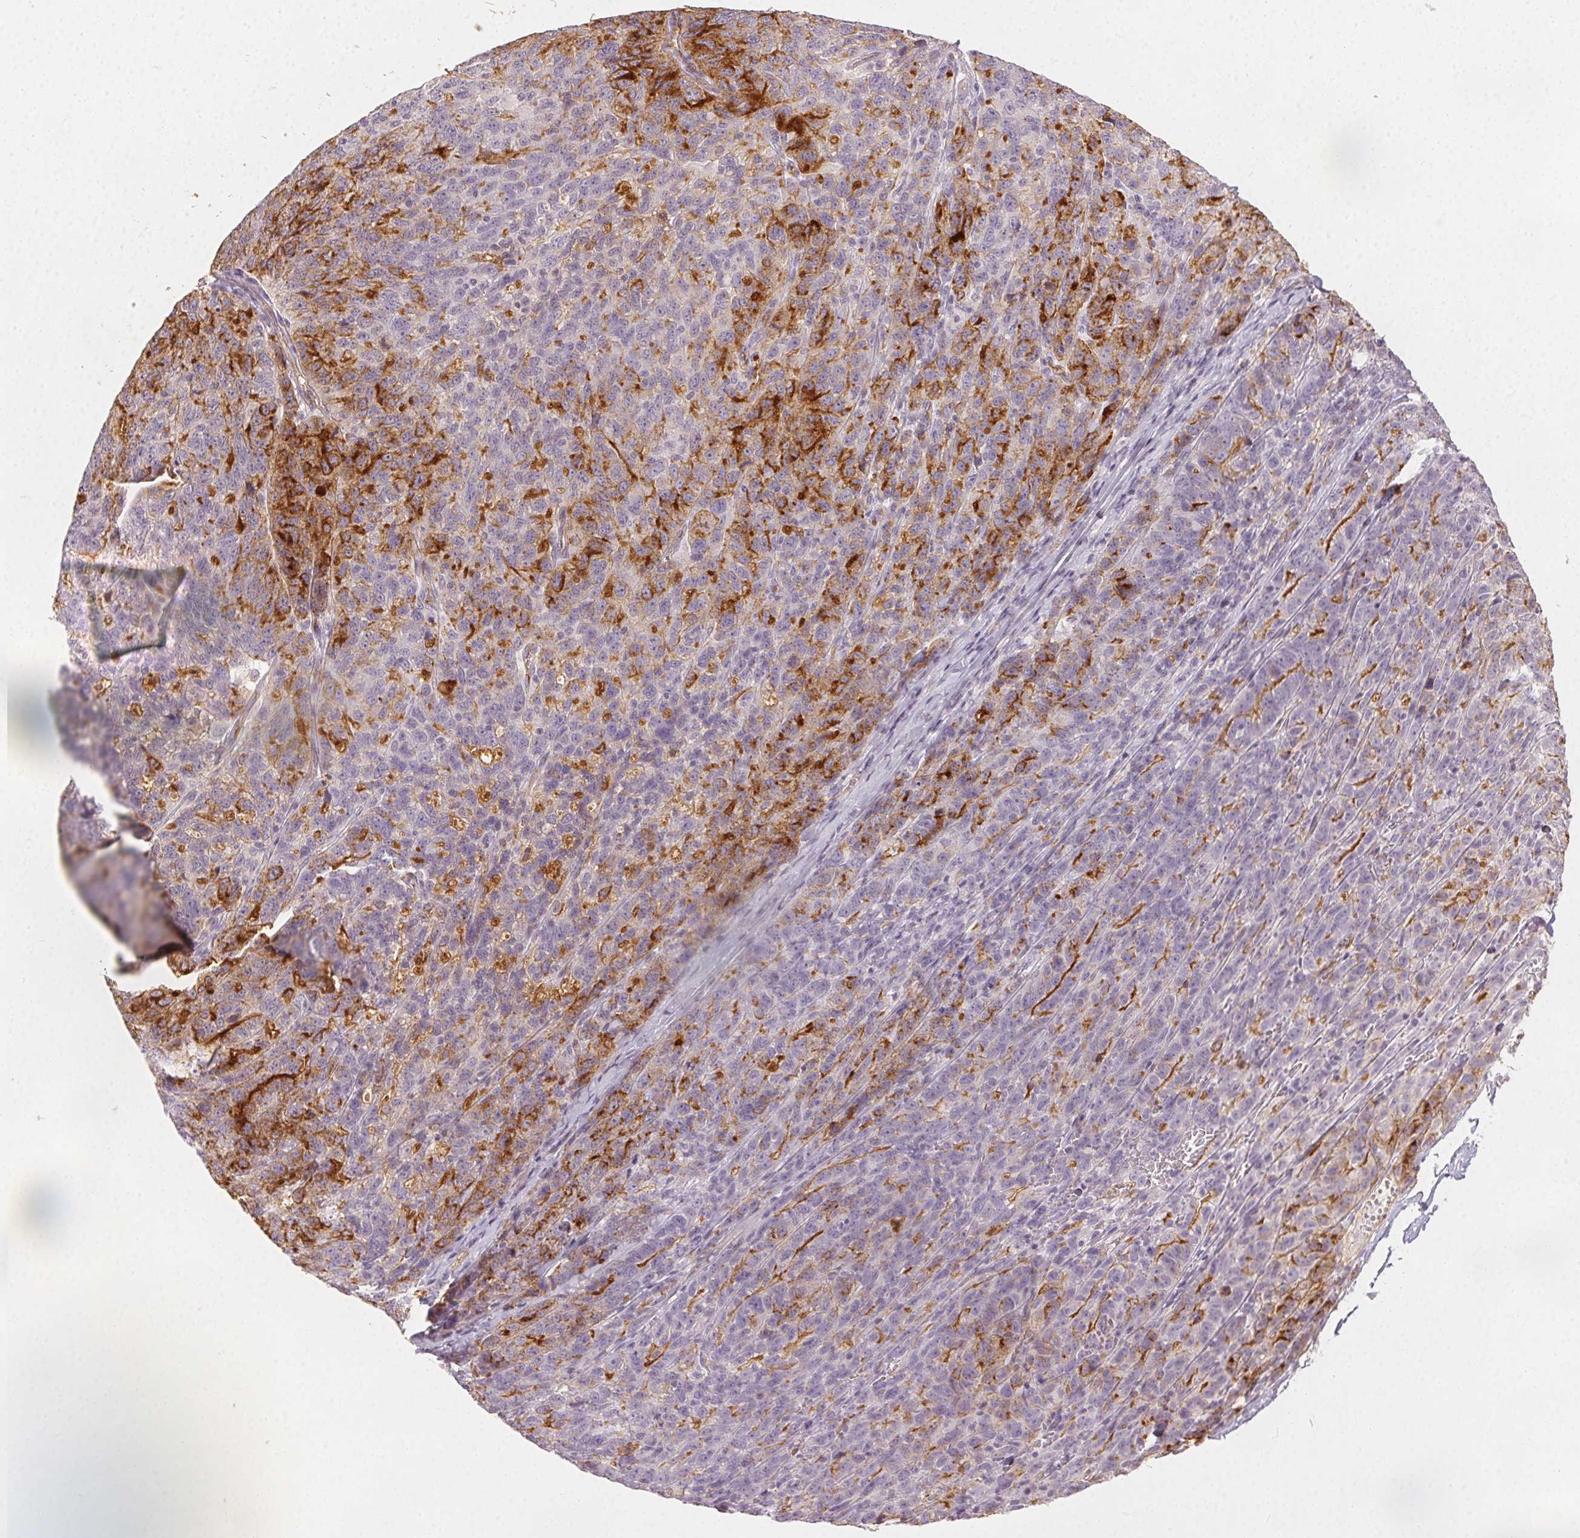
{"staining": {"intensity": "strong", "quantity": "<25%", "location": "cytoplasmic/membranous"}, "tissue": "ovarian cancer", "cell_type": "Tumor cells", "image_type": "cancer", "snomed": [{"axis": "morphology", "description": "Cystadenocarcinoma, serous, NOS"}, {"axis": "topography", "description": "Ovary"}], "caption": "A micrograph showing strong cytoplasmic/membranous staining in about <25% of tumor cells in ovarian serous cystadenocarcinoma, as visualized by brown immunohistochemical staining.", "gene": "PODXL", "patient": {"sex": "female", "age": 71}}